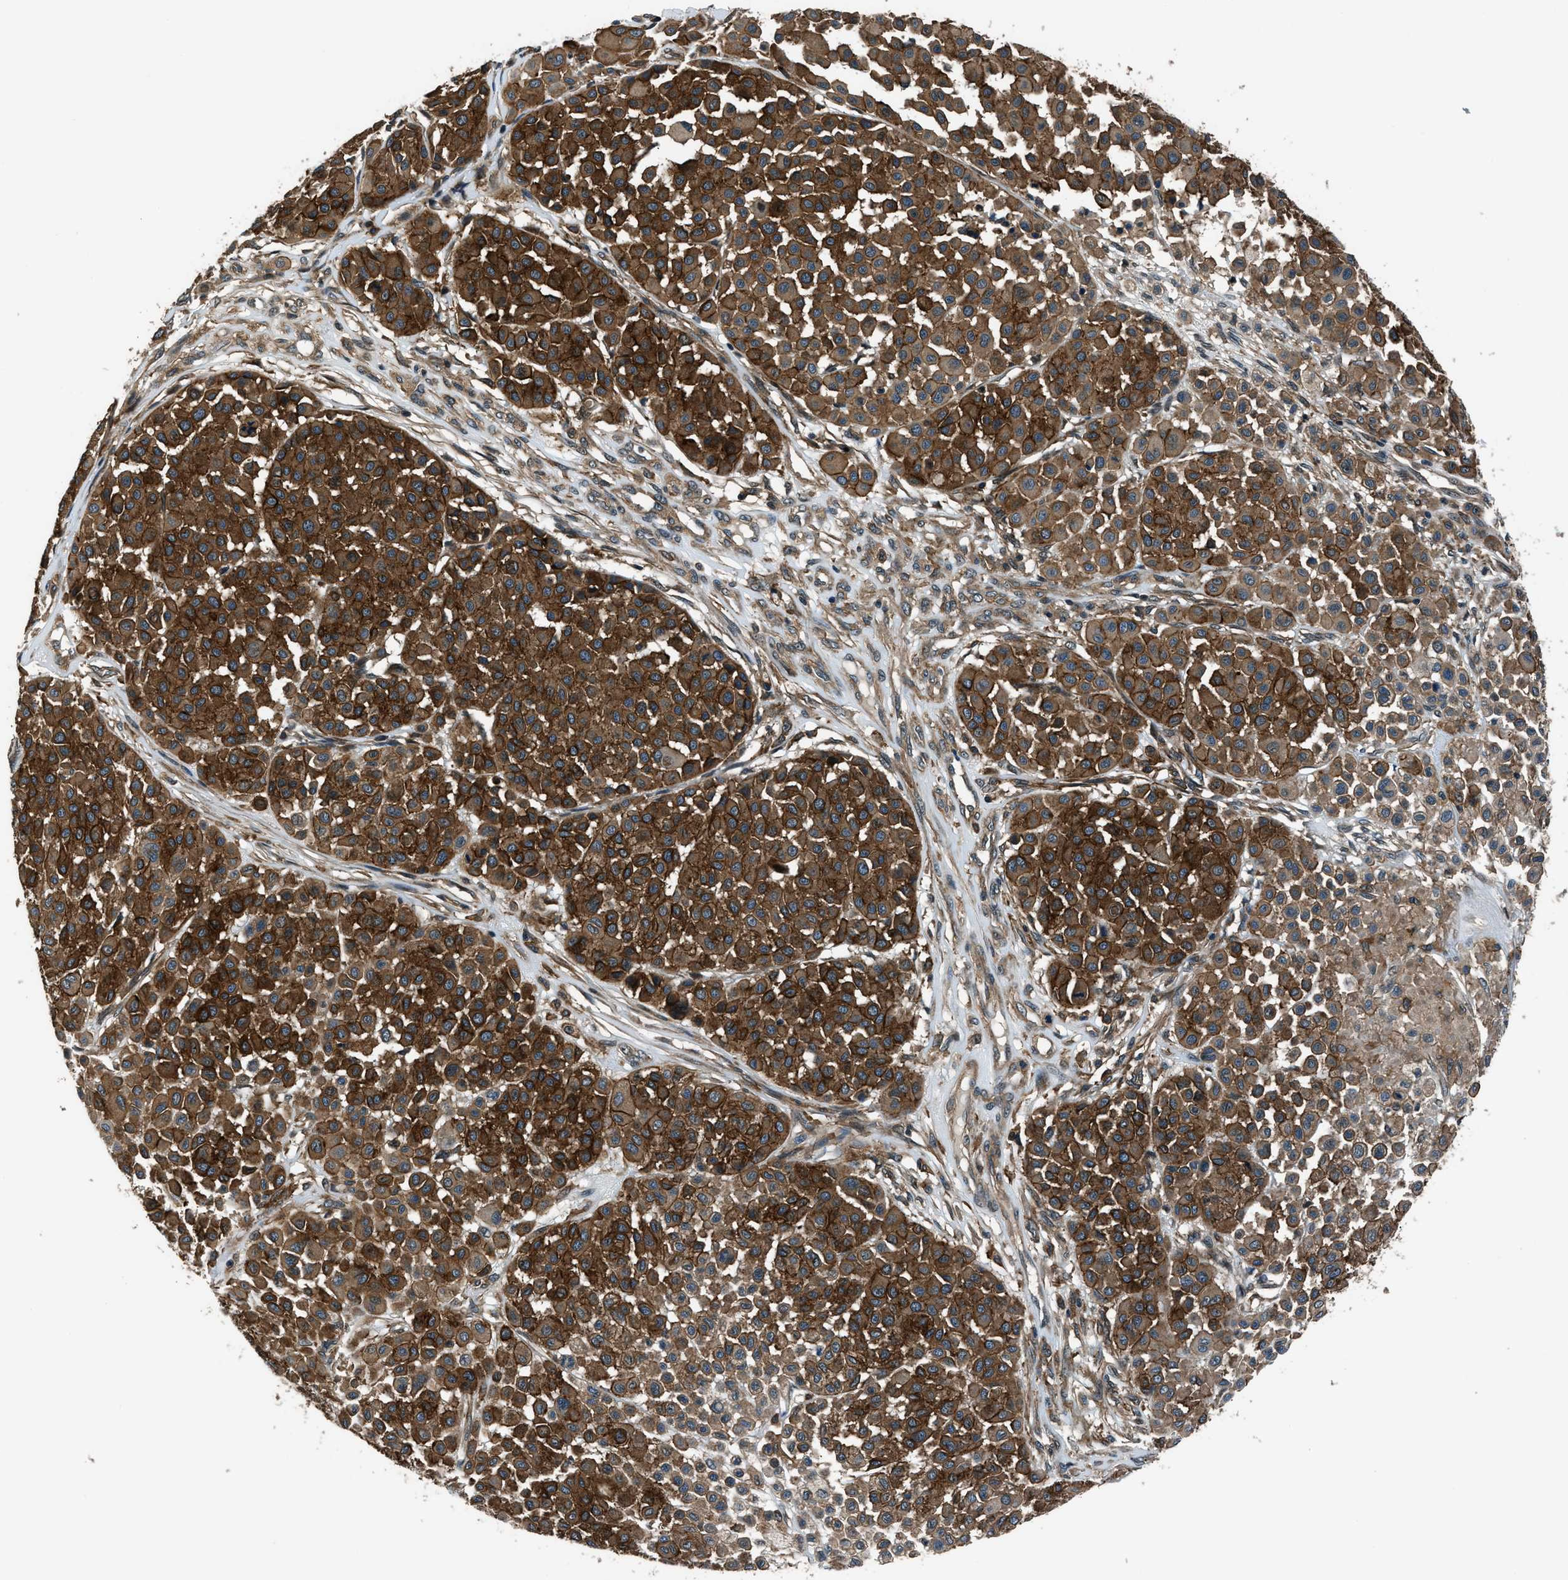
{"staining": {"intensity": "strong", "quantity": ">75%", "location": "cytoplasmic/membranous"}, "tissue": "melanoma", "cell_type": "Tumor cells", "image_type": "cancer", "snomed": [{"axis": "morphology", "description": "Malignant melanoma, Metastatic site"}, {"axis": "topography", "description": "Soft tissue"}], "caption": "An immunohistochemistry histopathology image of neoplastic tissue is shown. Protein staining in brown shows strong cytoplasmic/membranous positivity in malignant melanoma (metastatic site) within tumor cells.", "gene": "ARHGEF11", "patient": {"sex": "male", "age": 41}}